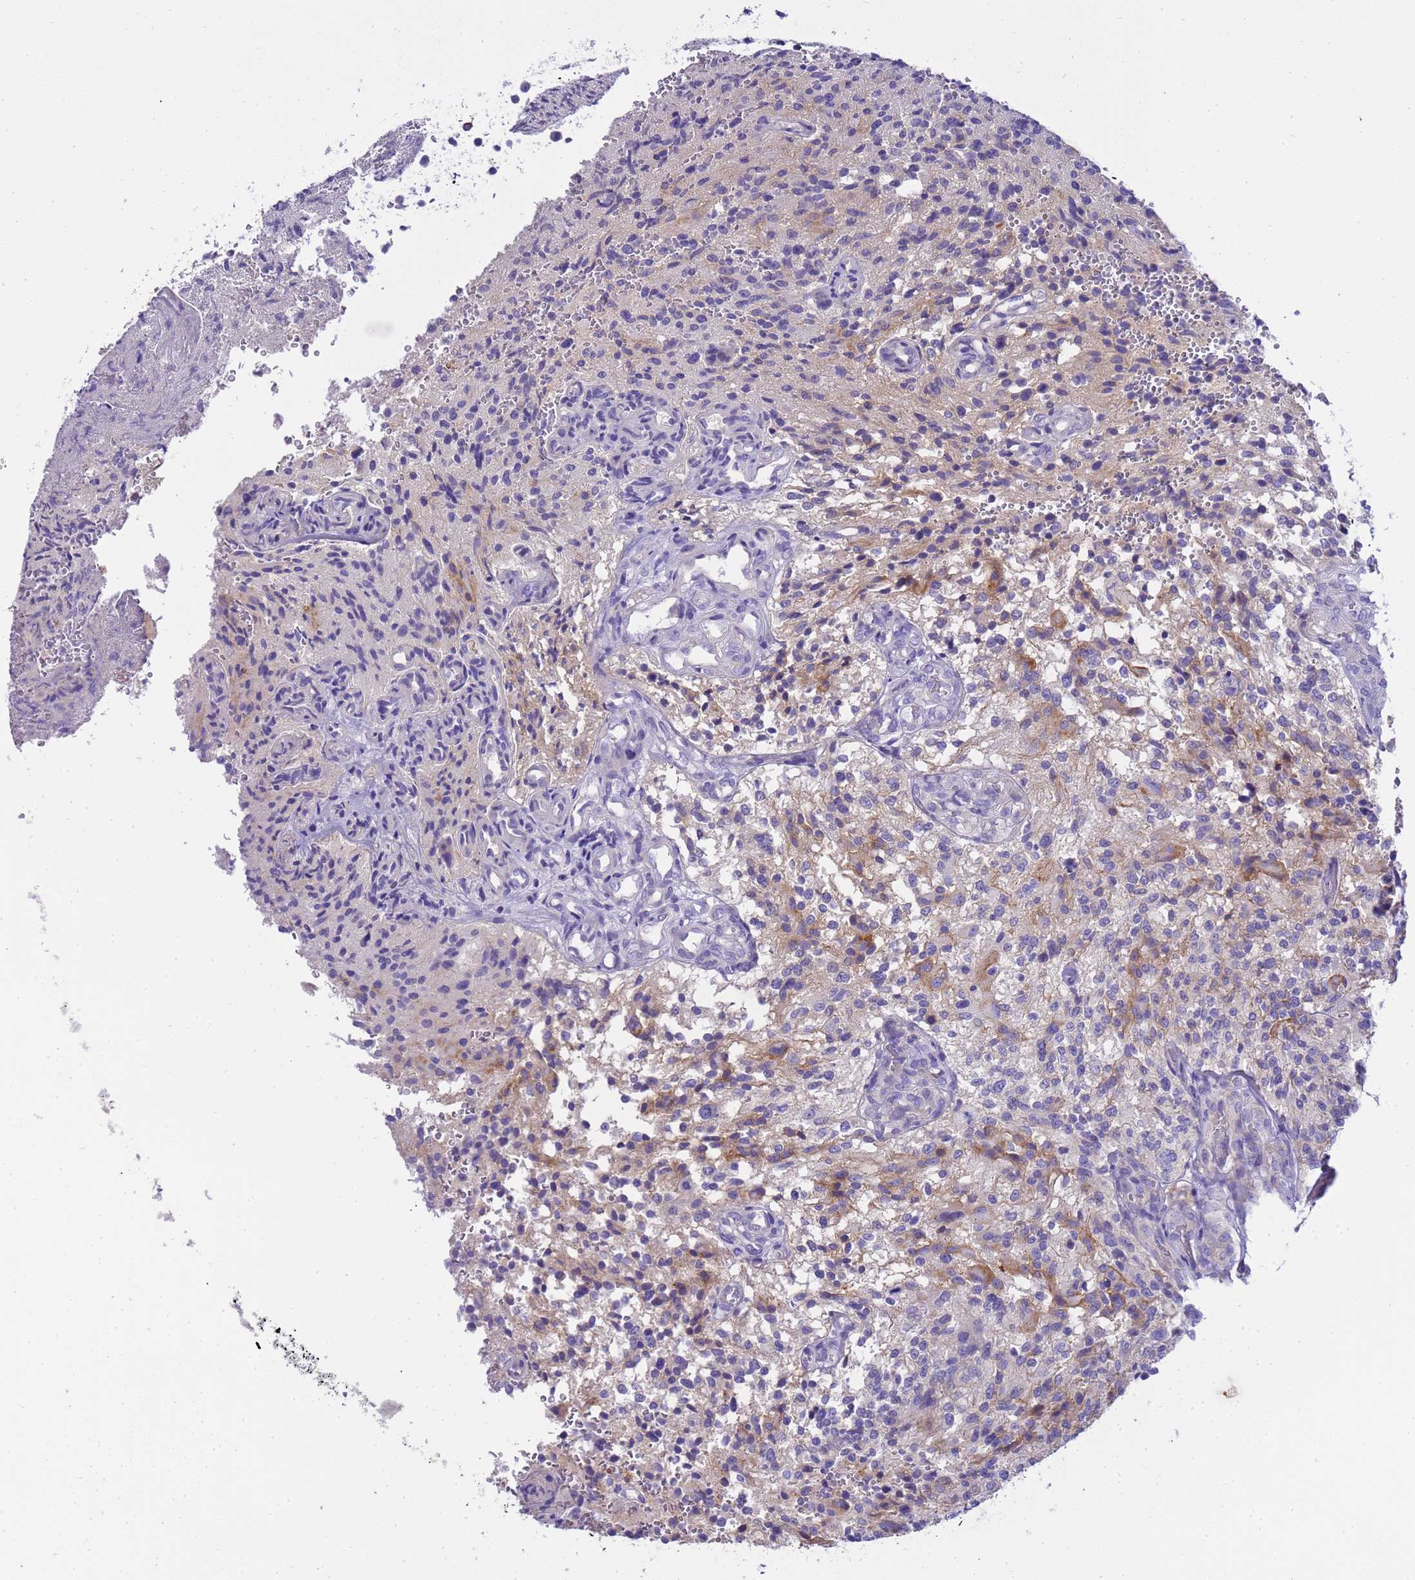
{"staining": {"intensity": "weak", "quantity": "<25%", "location": "cytoplasmic/membranous"}, "tissue": "glioma", "cell_type": "Tumor cells", "image_type": "cancer", "snomed": [{"axis": "morphology", "description": "Normal tissue, NOS"}, {"axis": "morphology", "description": "Glioma, malignant, High grade"}, {"axis": "topography", "description": "Cerebral cortex"}], "caption": "Malignant glioma (high-grade) stained for a protein using IHC reveals no staining tumor cells.", "gene": "RIPPLY2", "patient": {"sex": "male", "age": 56}}